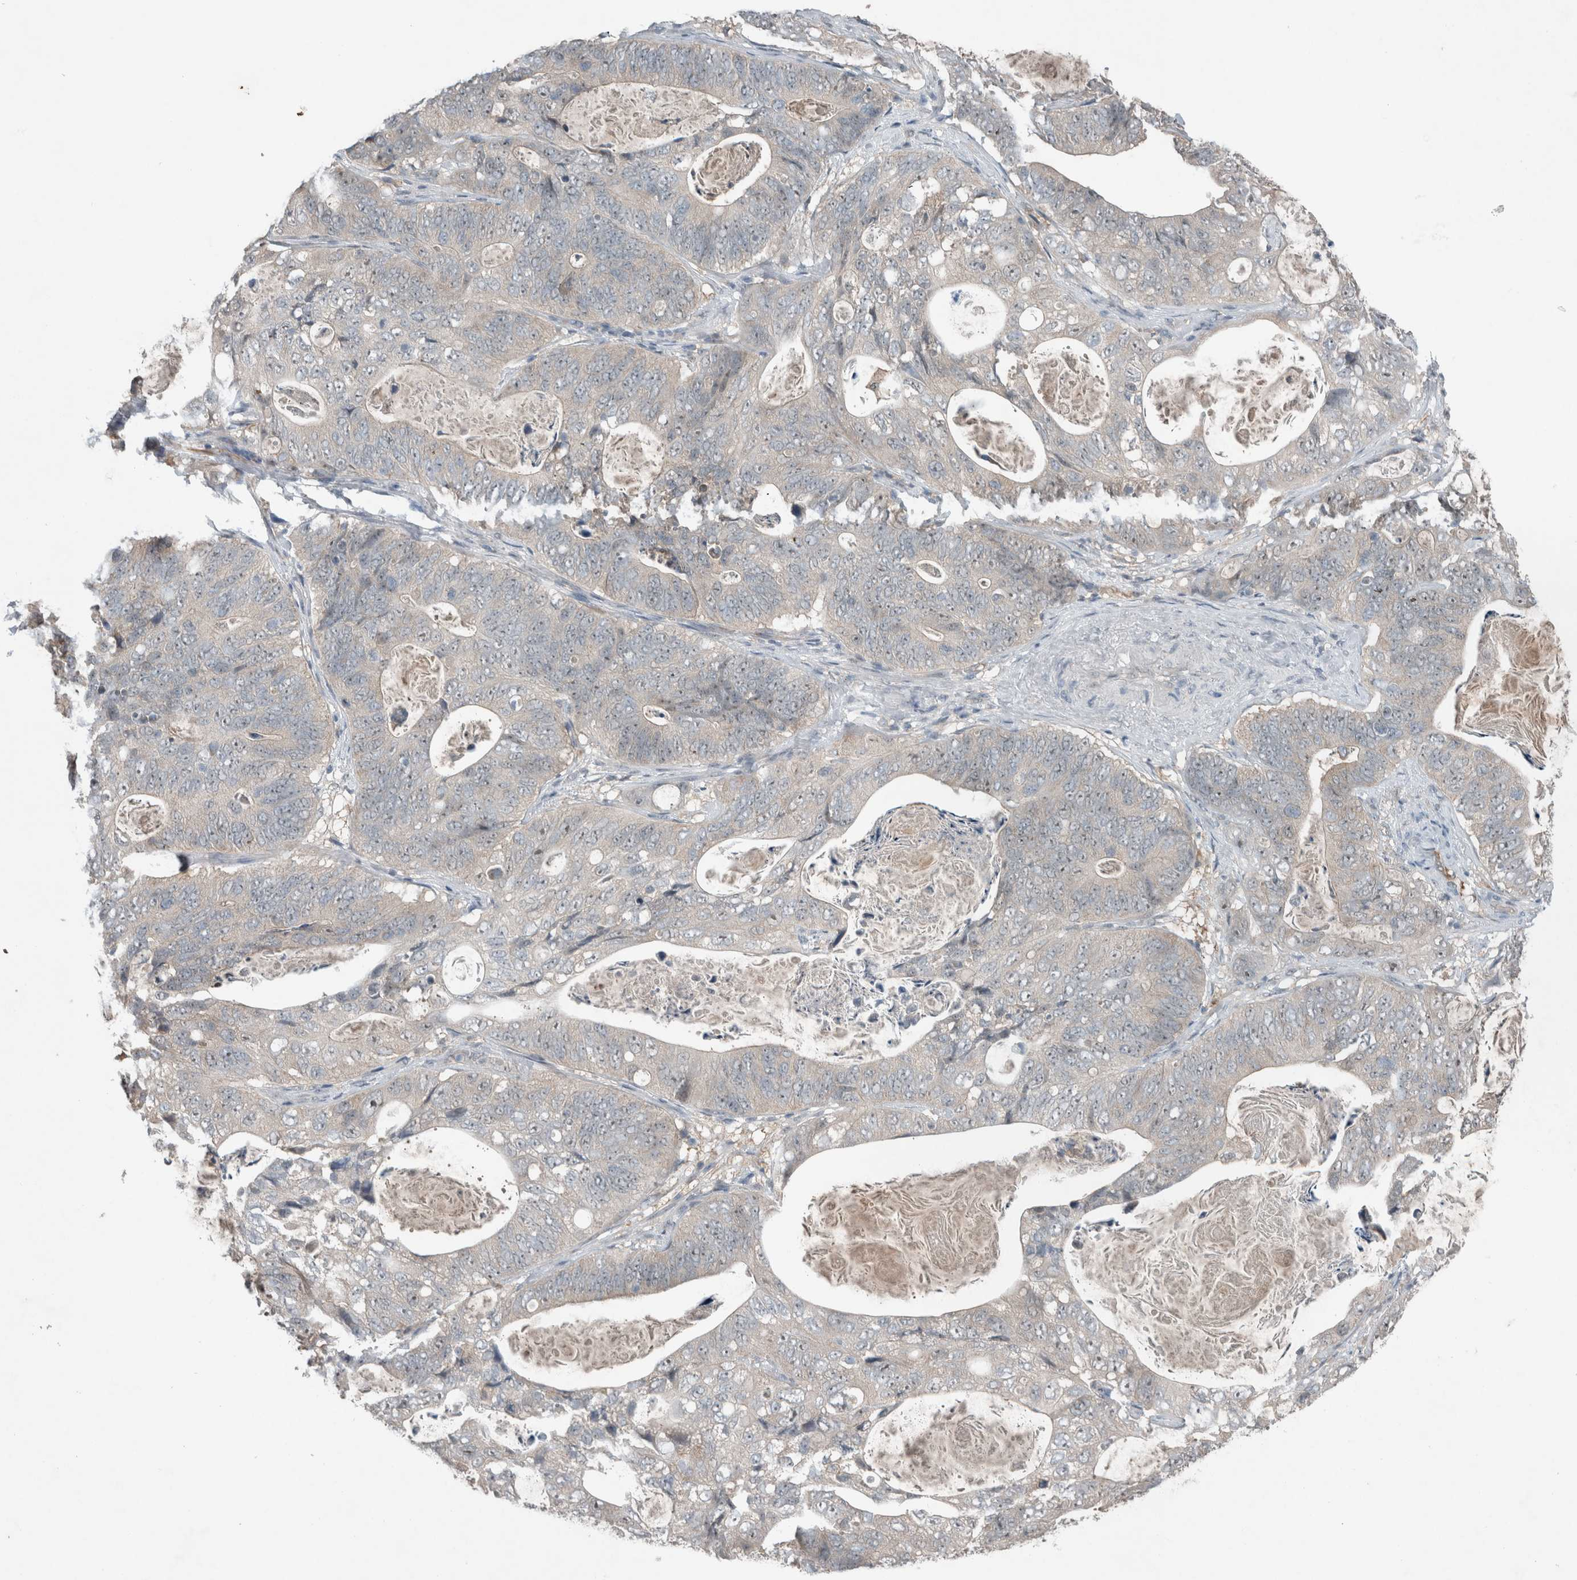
{"staining": {"intensity": "negative", "quantity": "none", "location": "none"}, "tissue": "stomach cancer", "cell_type": "Tumor cells", "image_type": "cancer", "snomed": [{"axis": "morphology", "description": "Normal tissue, NOS"}, {"axis": "morphology", "description": "Adenocarcinoma, NOS"}, {"axis": "topography", "description": "Stomach"}], "caption": "An image of human adenocarcinoma (stomach) is negative for staining in tumor cells.", "gene": "RALGDS", "patient": {"sex": "female", "age": 89}}